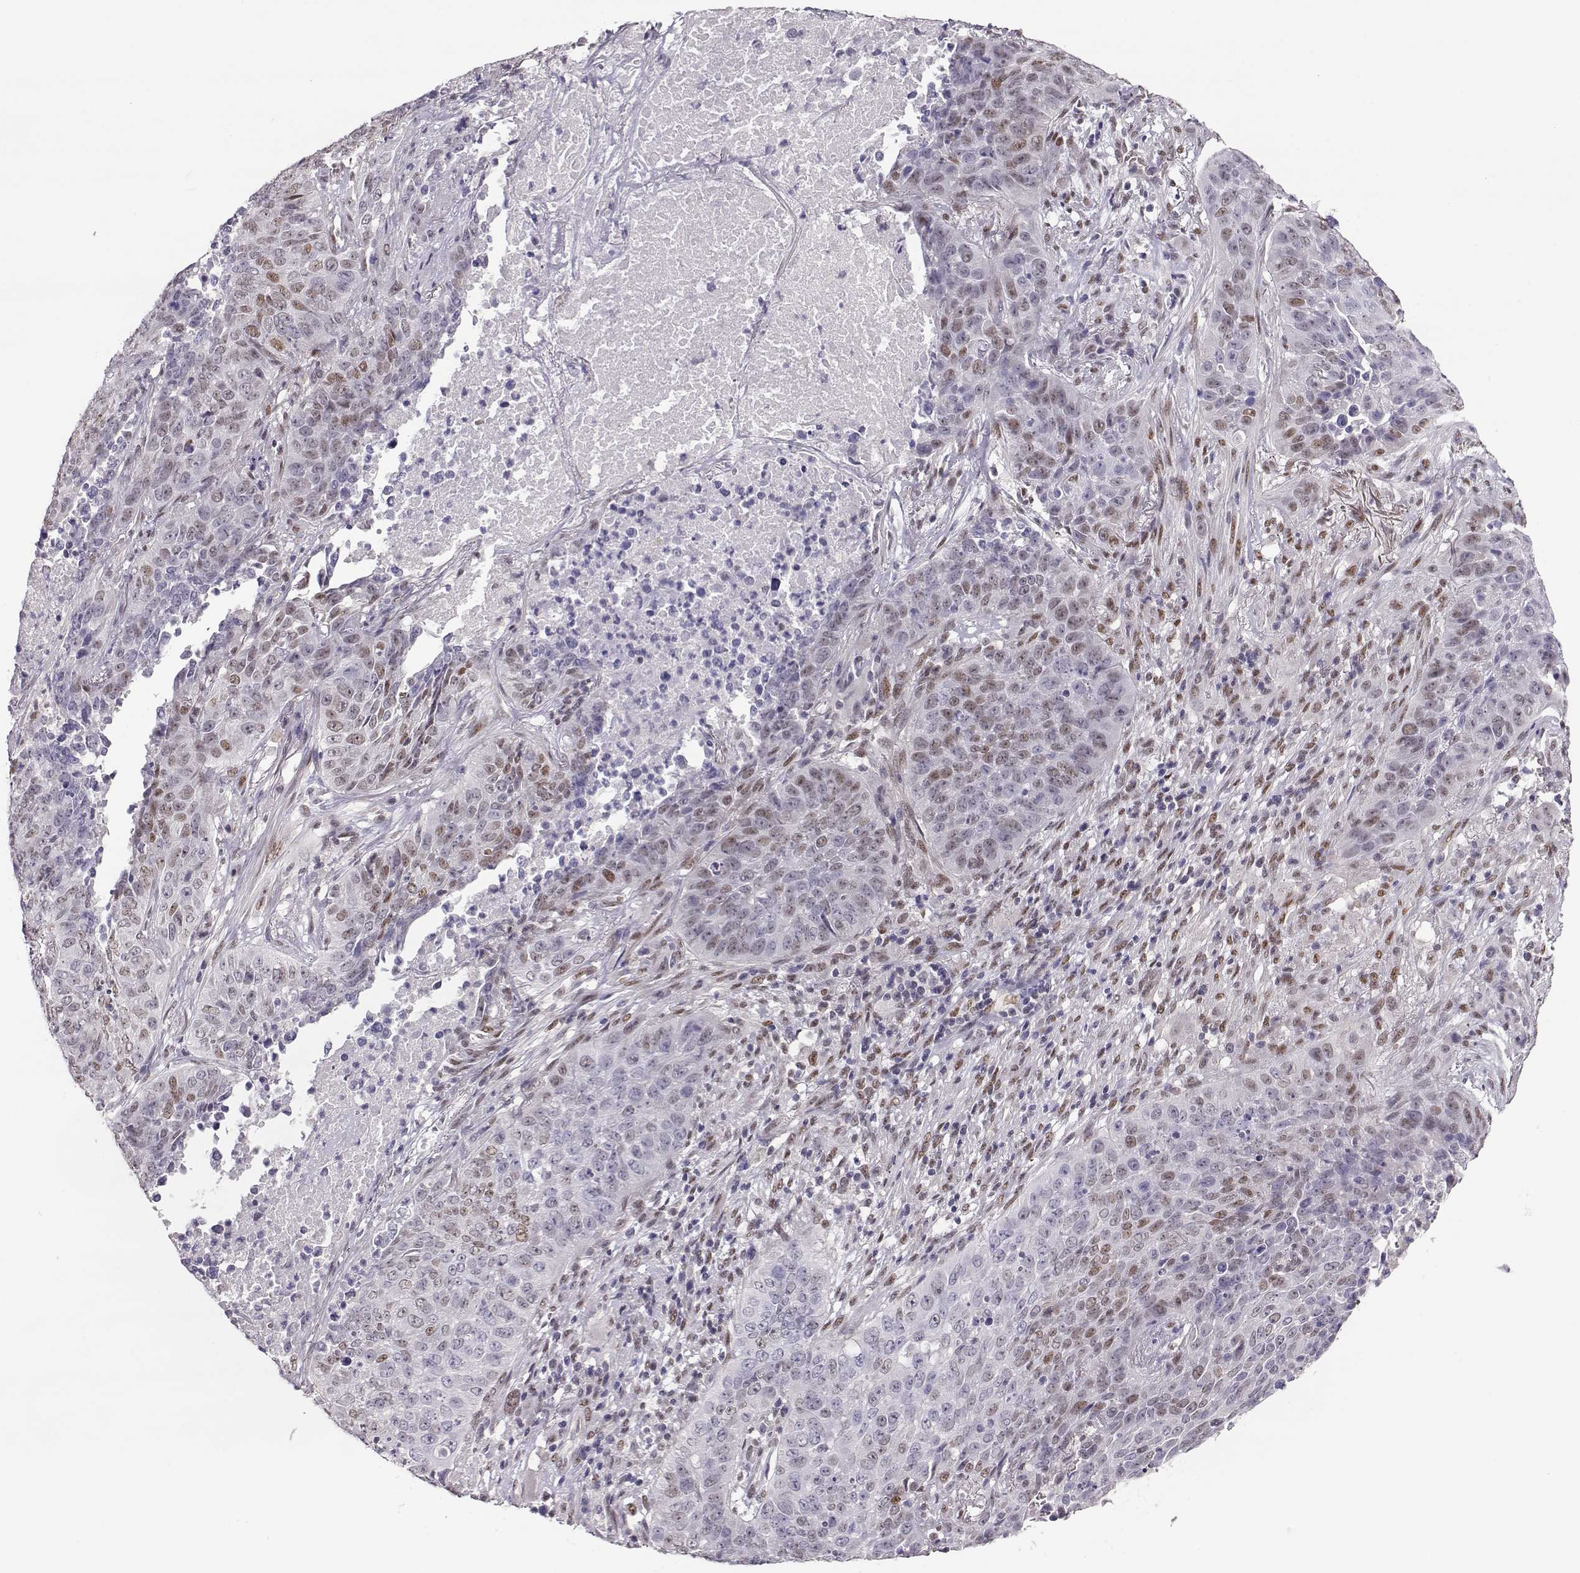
{"staining": {"intensity": "weak", "quantity": "25%-75%", "location": "nuclear"}, "tissue": "lung cancer", "cell_type": "Tumor cells", "image_type": "cancer", "snomed": [{"axis": "morphology", "description": "Normal tissue, NOS"}, {"axis": "morphology", "description": "Squamous cell carcinoma, NOS"}, {"axis": "topography", "description": "Bronchus"}, {"axis": "topography", "description": "Lung"}], "caption": "Immunohistochemistry of human lung cancer (squamous cell carcinoma) demonstrates low levels of weak nuclear positivity in approximately 25%-75% of tumor cells. (DAB IHC with brightfield microscopy, high magnification).", "gene": "POLI", "patient": {"sex": "male", "age": 64}}